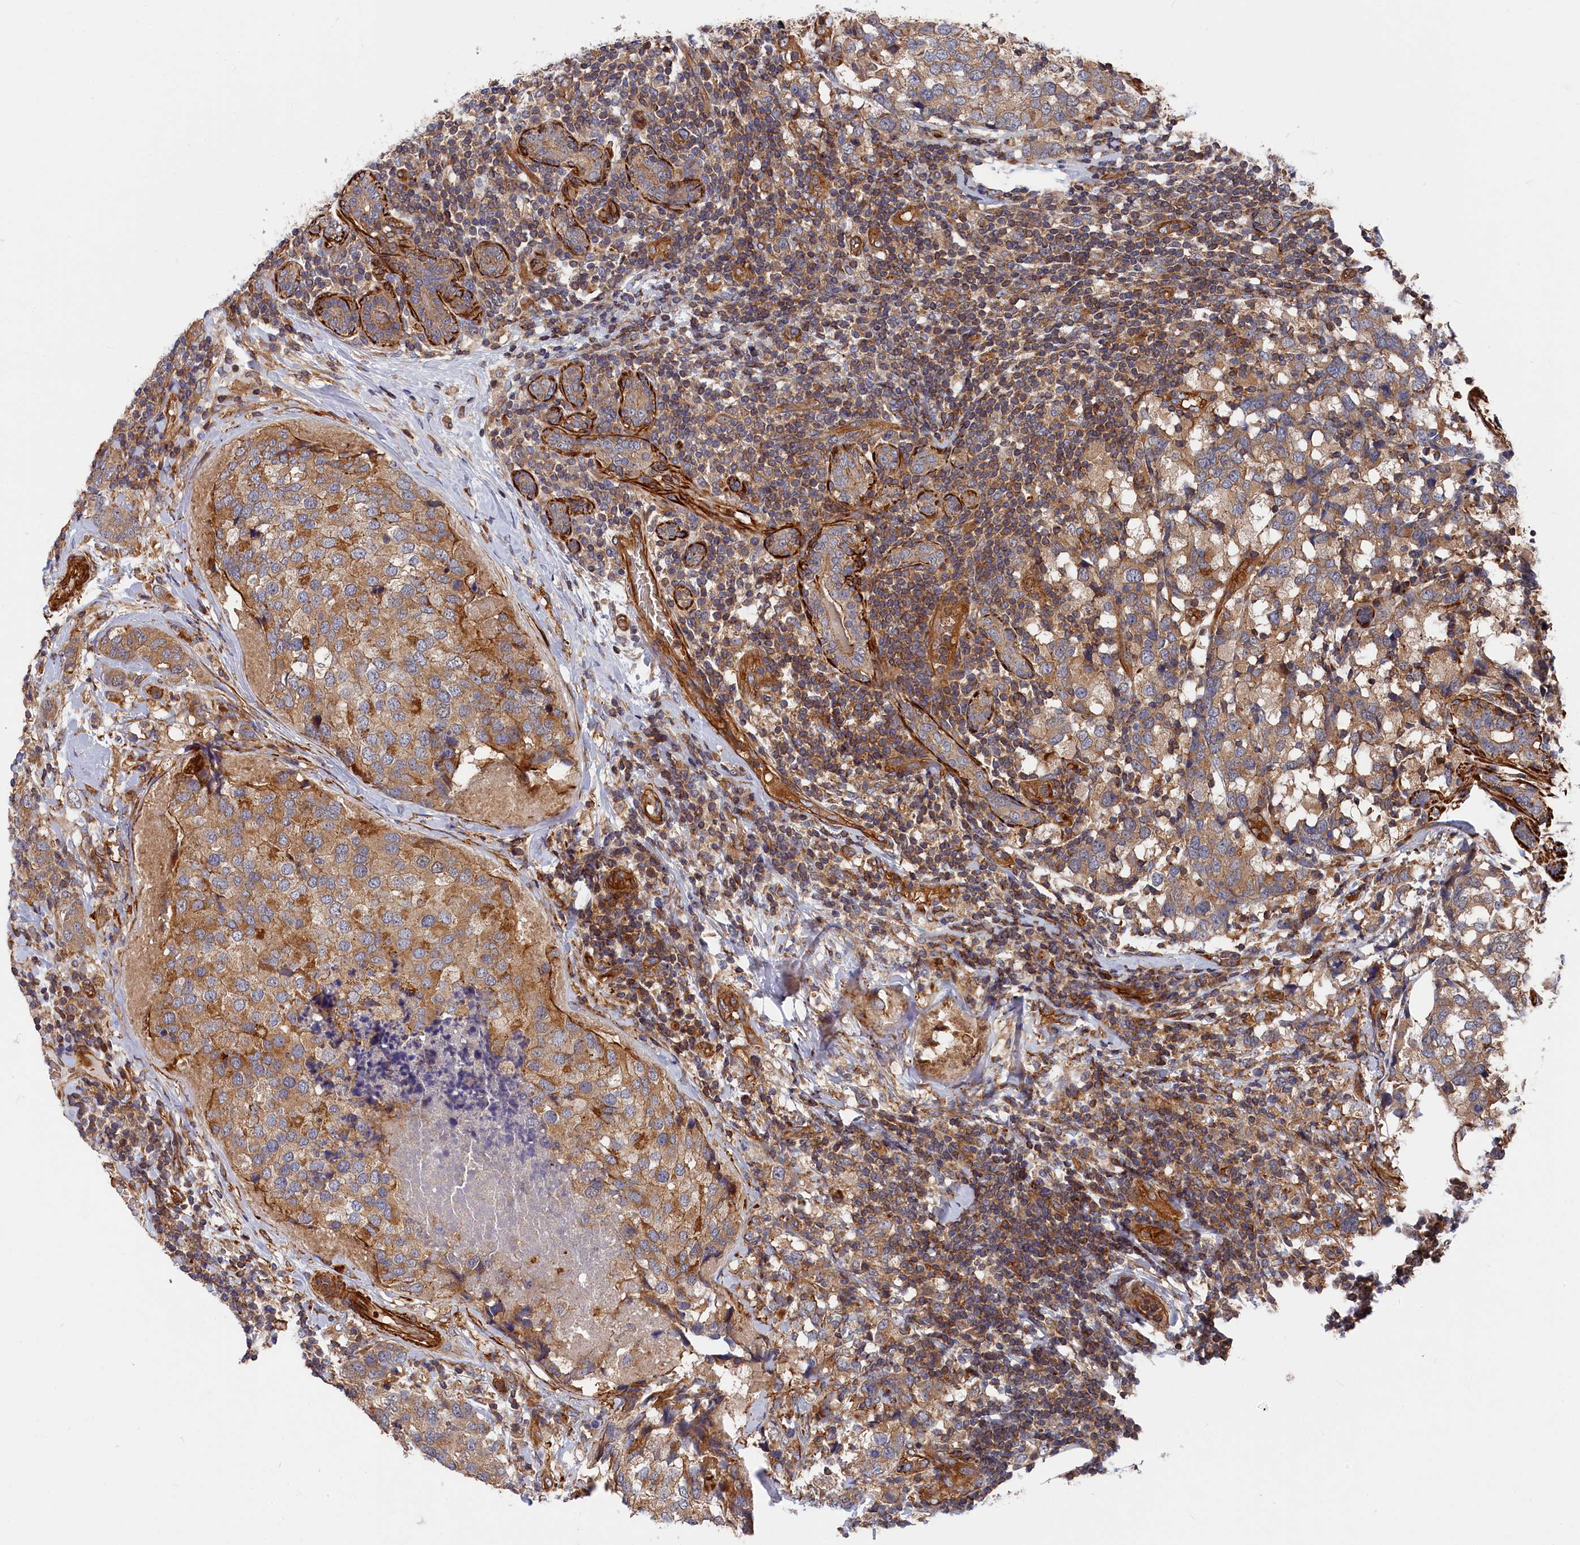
{"staining": {"intensity": "moderate", "quantity": ">75%", "location": "cytoplasmic/membranous"}, "tissue": "breast cancer", "cell_type": "Tumor cells", "image_type": "cancer", "snomed": [{"axis": "morphology", "description": "Lobular carcinoma"}, {"axis": "topography", "description": "Breast"}], "caption": "The immunohistochemical stain shows moderate cytoplasmic/membranous positivity in tumor cells of breast lobular carcinoma tissue.", "gene": "LDHD", "patient": {"sex": "female", "age": 59}}